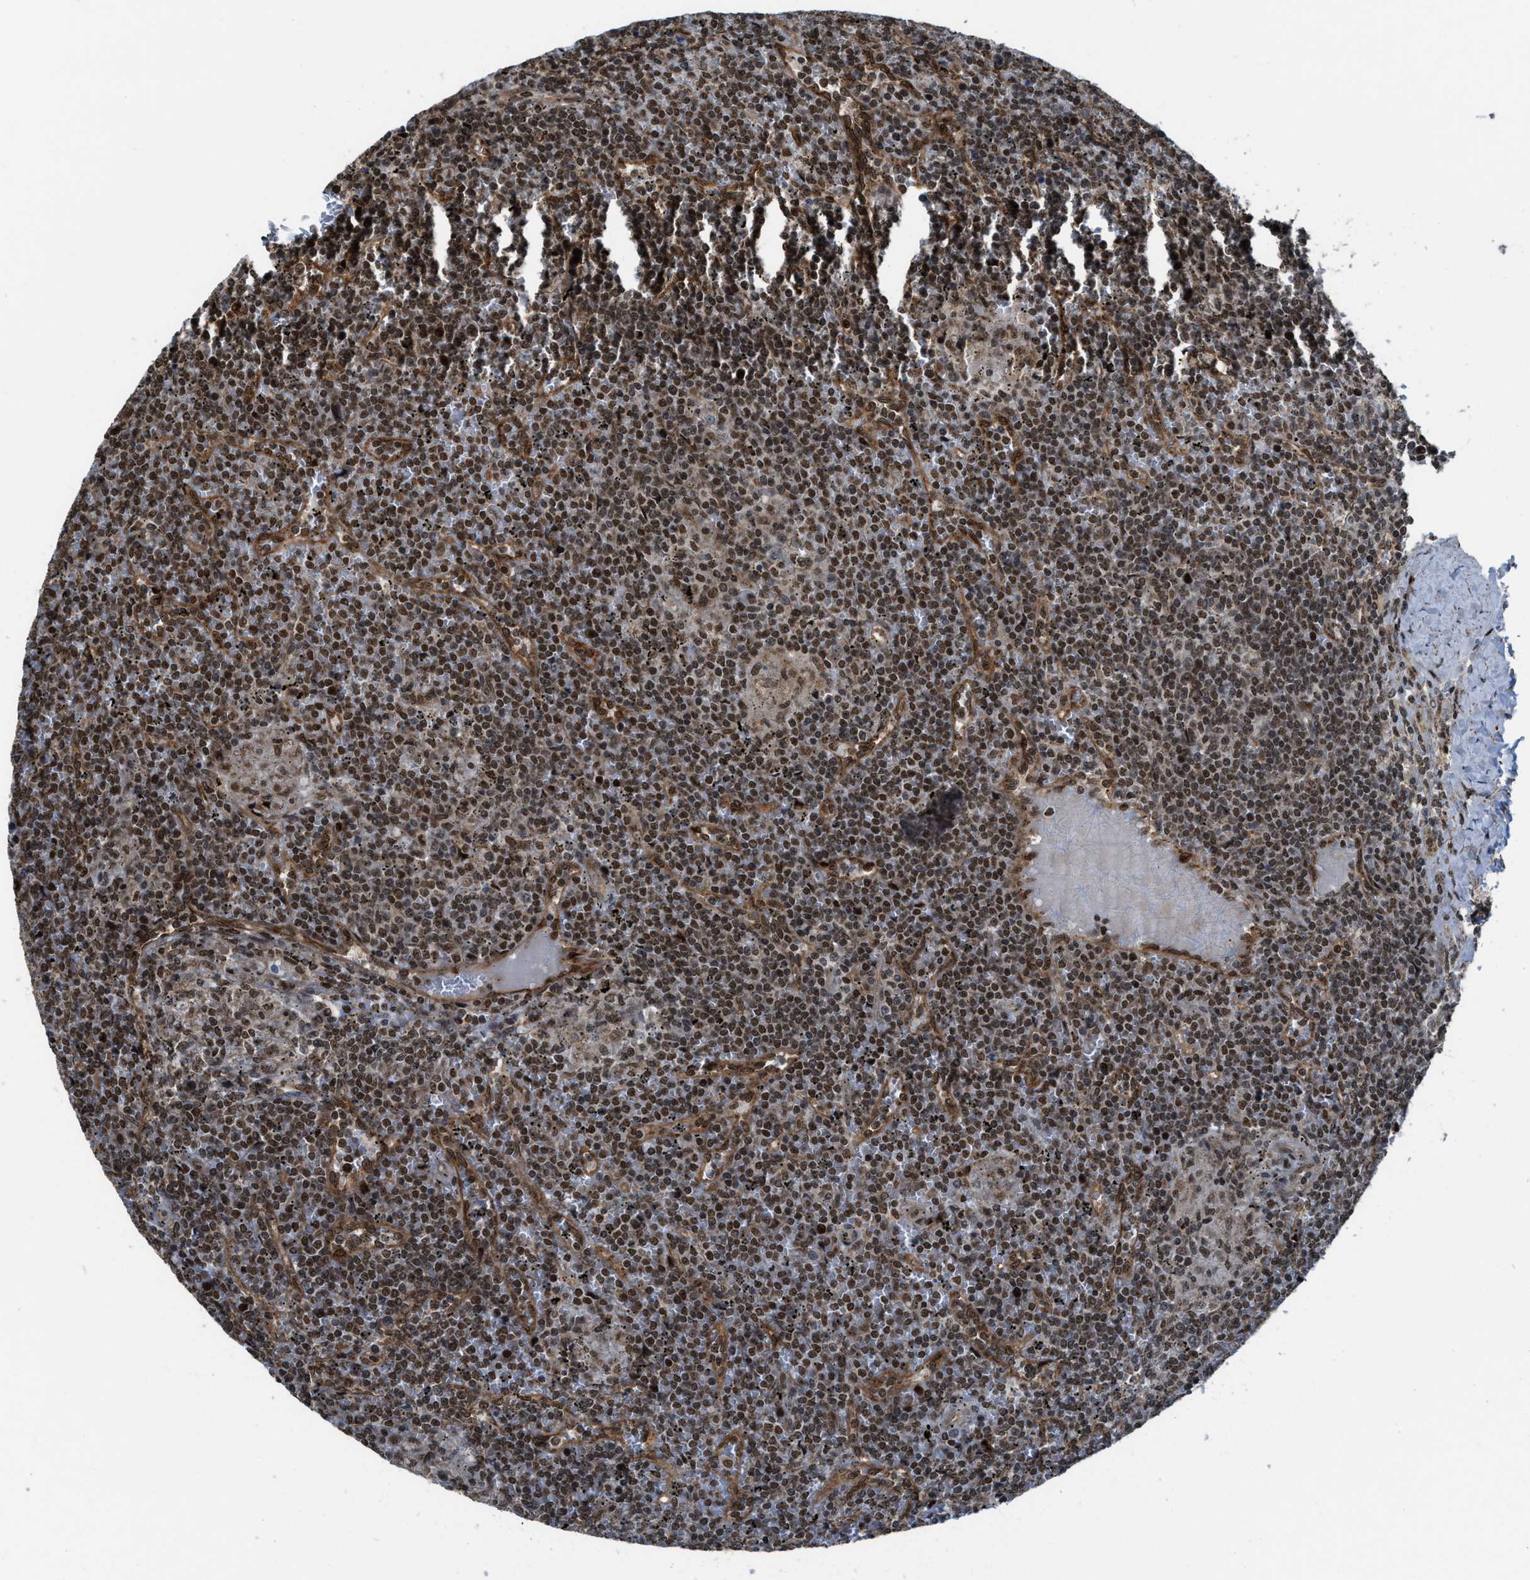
{"staining": {"intensity": "moderate", "quantity": ">75%", "location": "nuclear"}, "tissue": "lymphoma", "cell_type": "Tumor cells", "image_type": "cancer", "snomed": [{"axis": "morphology", "description": "Malignant lymphoma, non-Hodgkin's type, Low grade"}, {"axis": "topography", "description": "Spleen"}], "caption": "Human low-grade malignant lymphoma, non-Hodgkin's type stained with a protein marker displays moderate staining in tumor cells.", "gene": "ZNF250", "patient": {"sex": "female", "age": 19}}